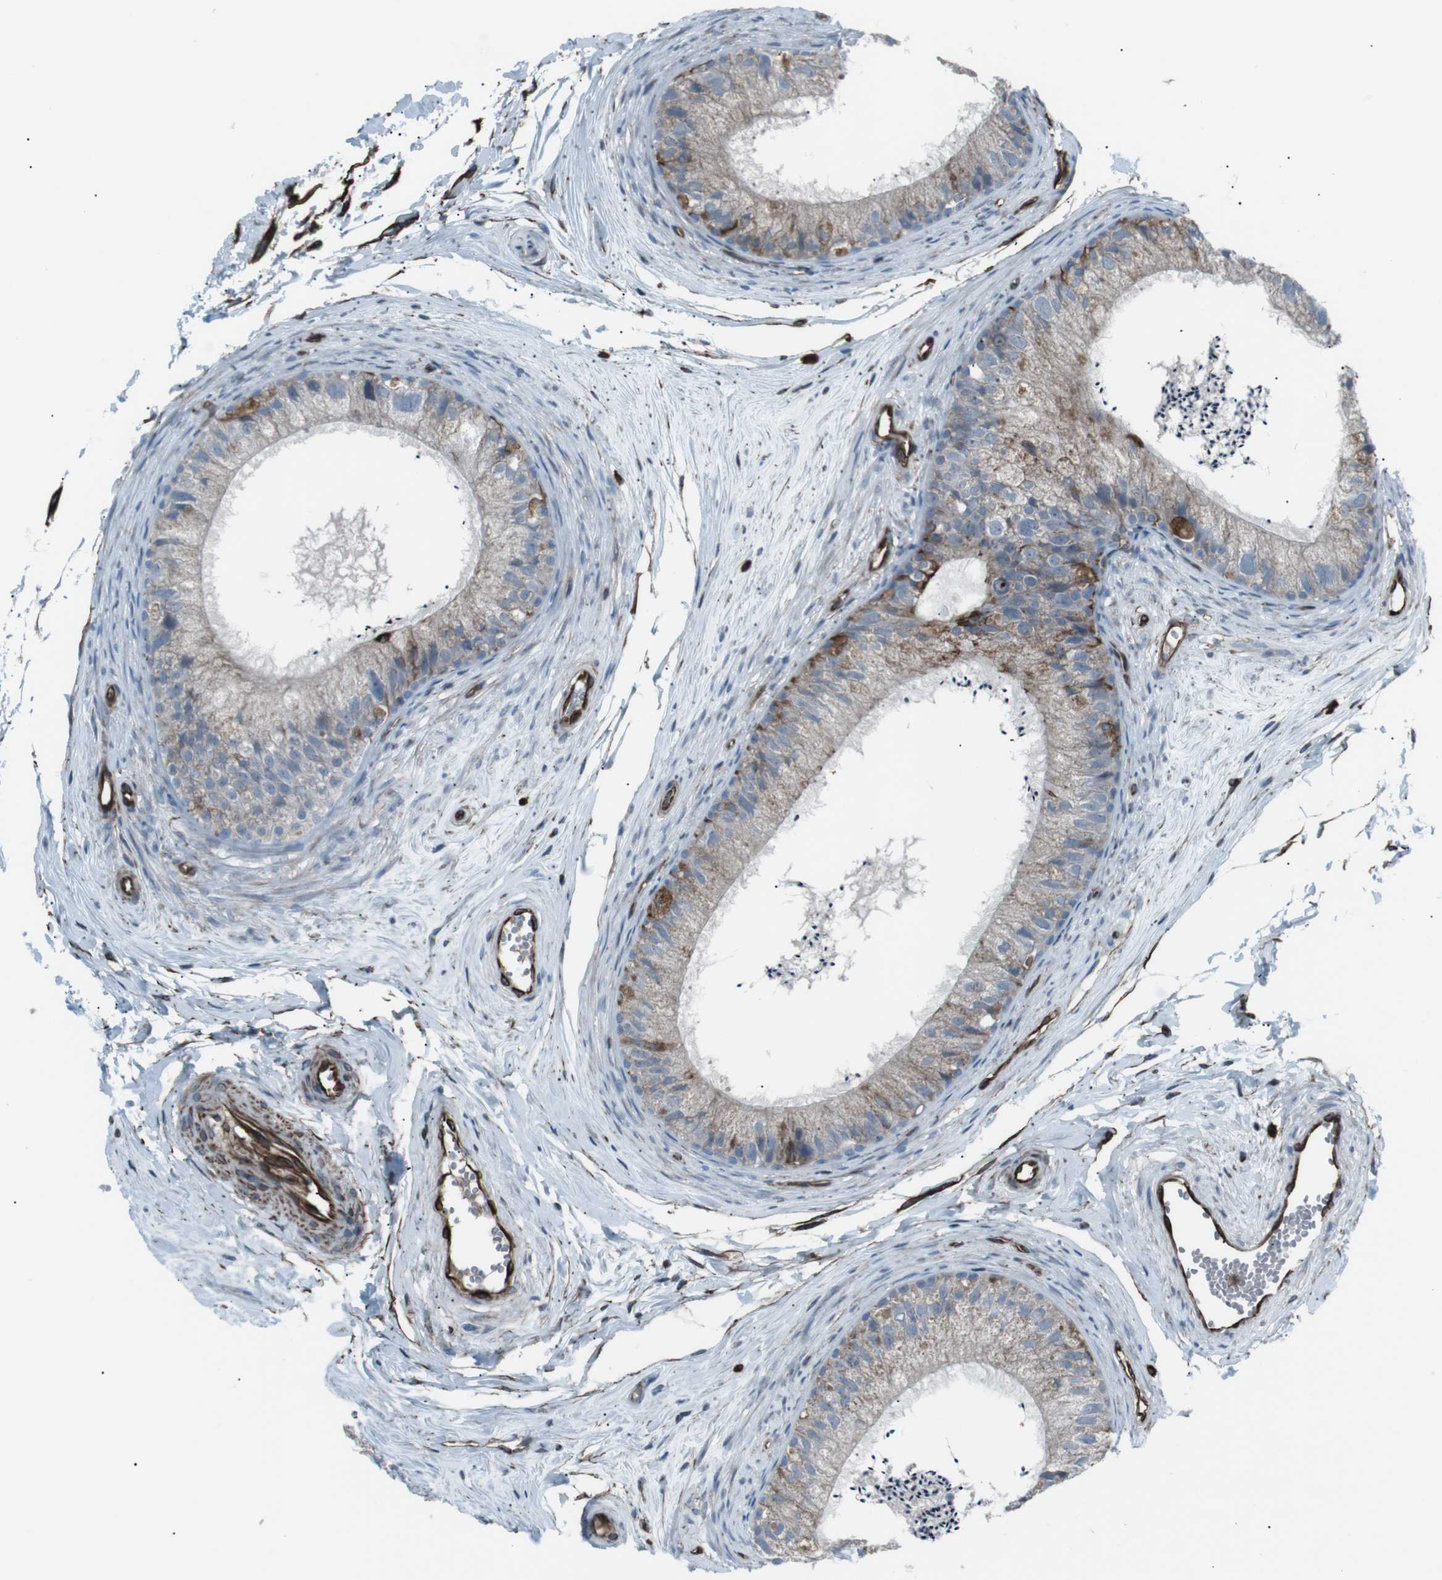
{"staining": {"intensity": "strong", "quantity": "25%-75%", "location": "cytoplasmic/membranous"}, "tissue": "epididymis", "cell_type": "Glandular cells", "image_type": "normal", "snomed": [{"axis": "morphology", "description": "Normal tissue, NOS"}, {"axis": "topography", "description": "Epididymis"}], "caption": "Immunohistochemistry (IHC) of normal epididymis demonstrates high levels of strong cytoplasmic/membranous staining in approximately 25%-75% of glandular cells.", "gene": "TMEM141", "patient": {"sex": "male", "age": 56}}